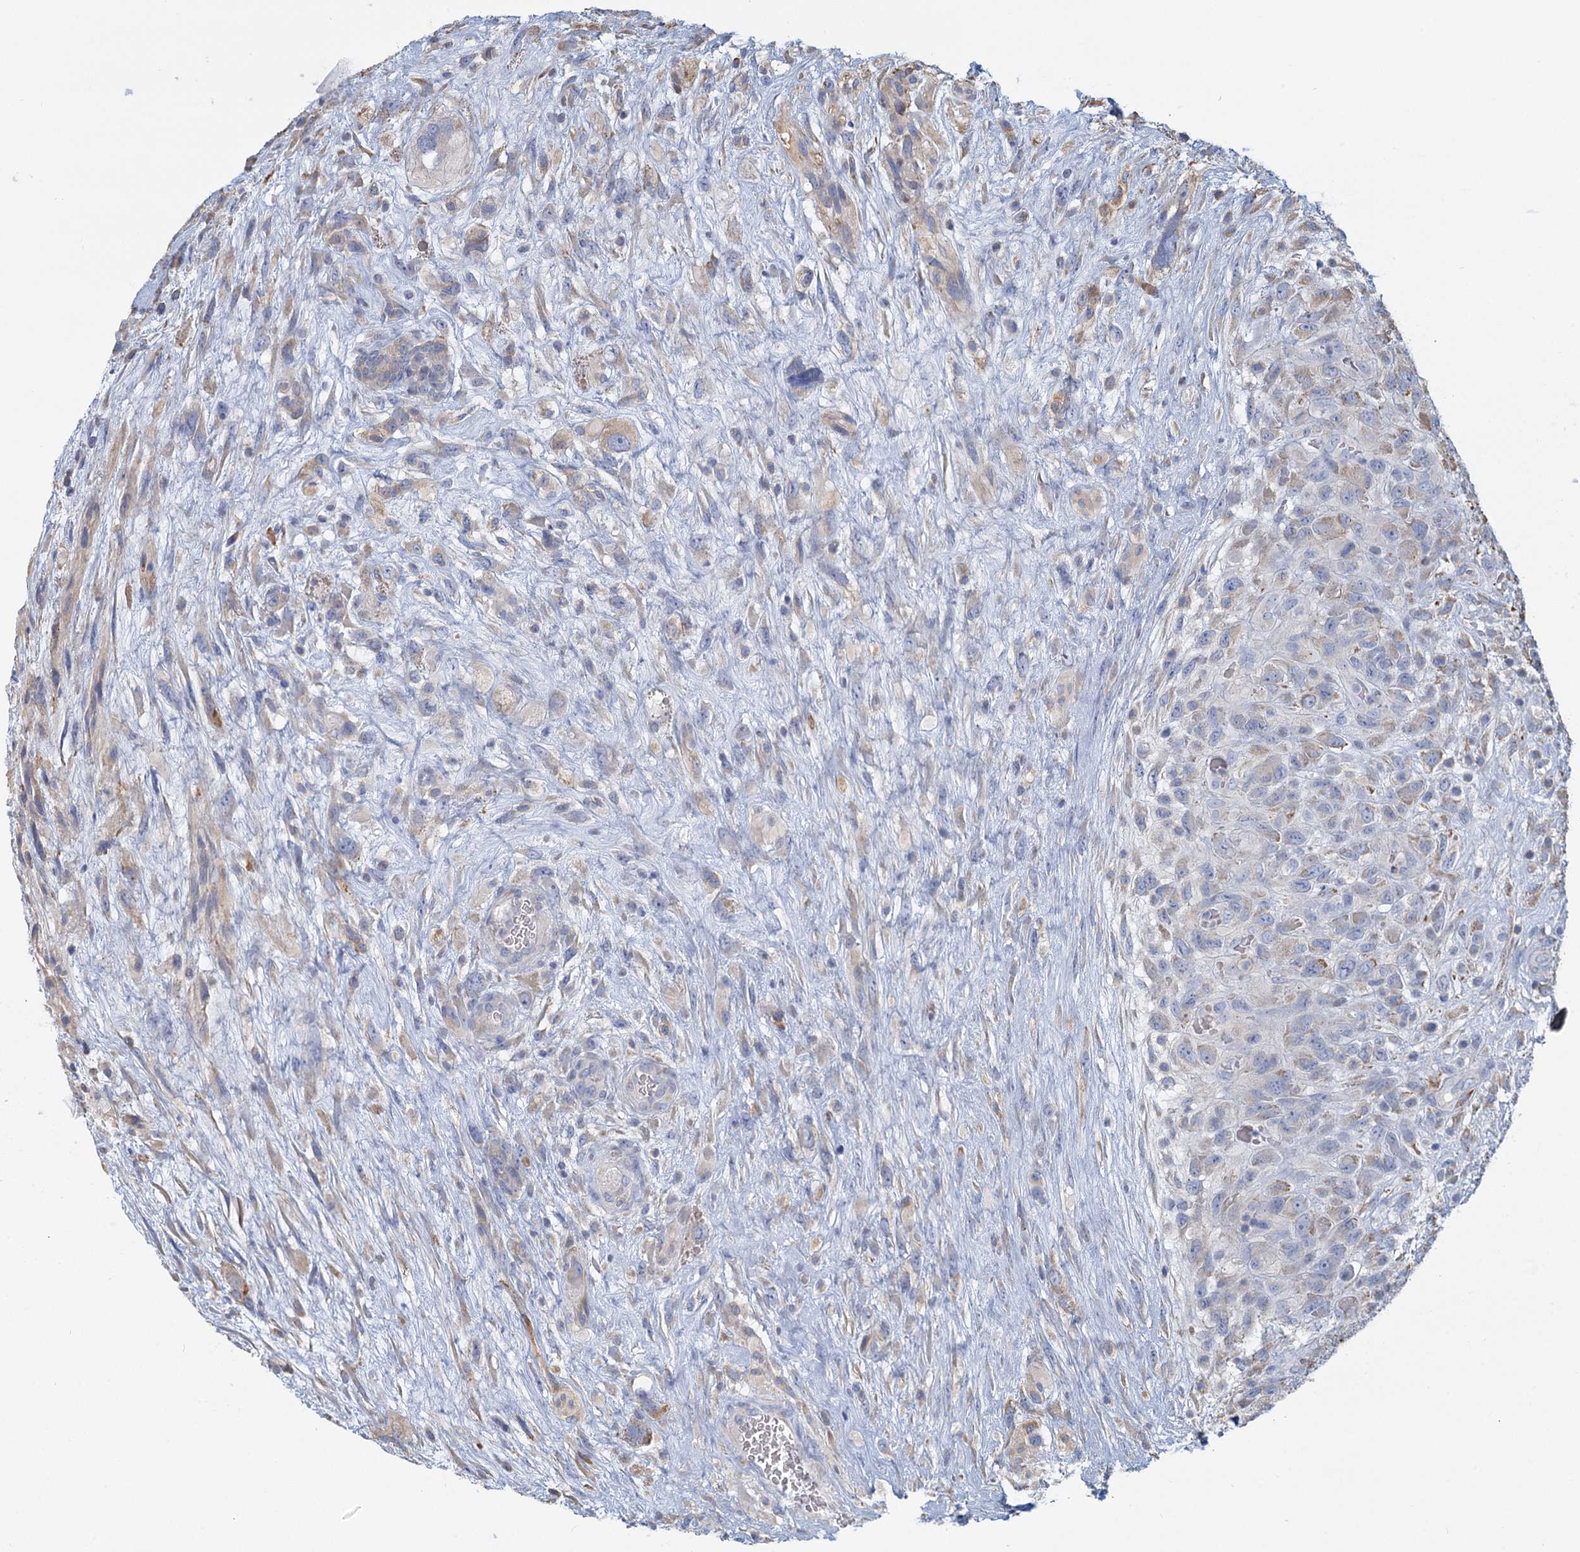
{"staining": {"intensity": "negative", "quantity": "none", "location": "none"}, "tissue": "glioma", "cell_type": "Tumor cells", "image_type": "cancer", "snomed": [{"axis": "morphology", "description": "Glioma, malignant, High grade"}, {"axis": "topography", "description": "Brain"}], "caption": "IHC photomicrograph of neoplastic tissue: glioma stained with DAB displays no significant protein staining in tumor cells.", "gene": "ANKRD16", "patient": {"sex": "male", "age": 61}}